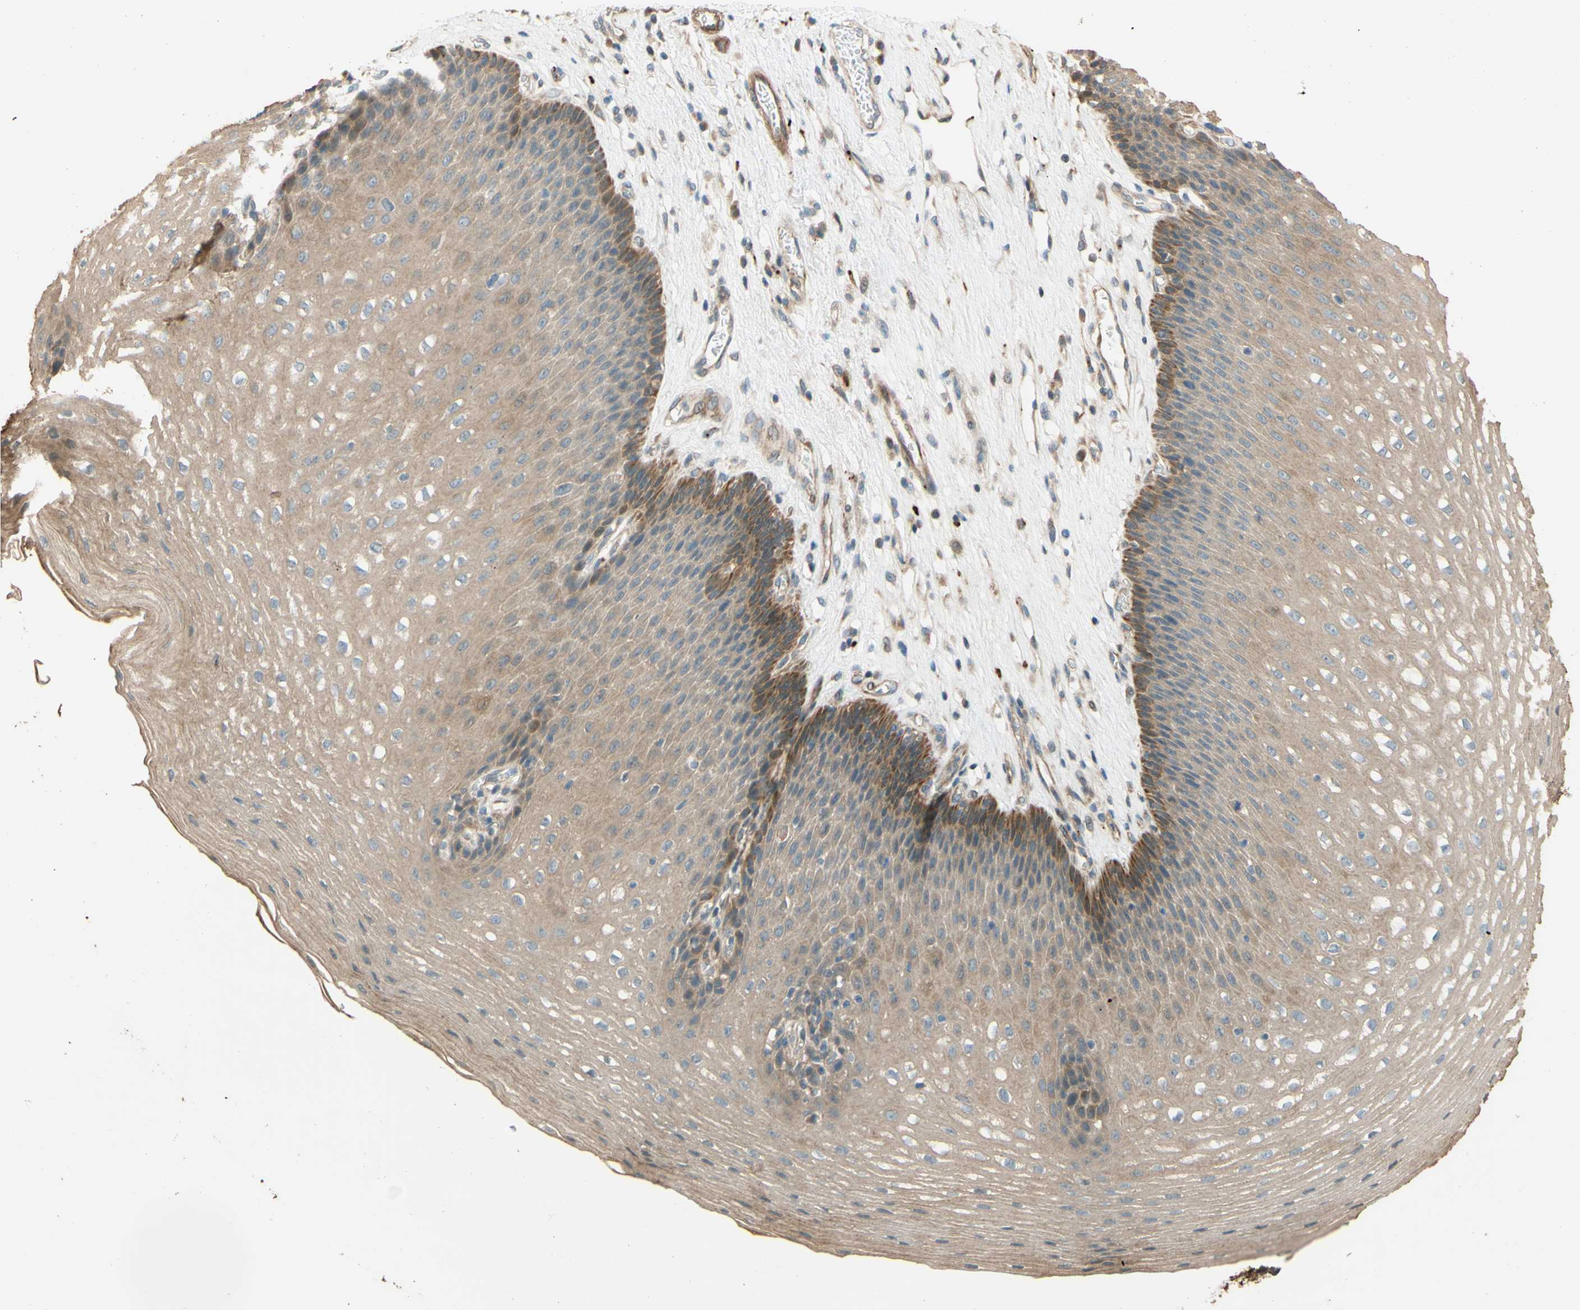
{"staining": {"intensity": "weak", "quantity": ">75%", "location": "cytoplasmic/membranous"}, "tissue": "esophagus", "cell_type": "Squamous epithelial cells", "image_type": "normal", "snomed": [{"axis": "morphology", "description": "Normal tissue, NOS"}, {"axis": "topography", "description": "Esophagus"}], "caption": "Immunohistochemistry of unremarkable human esophagus displays low levels of weak cytoplasmic/membranous positivity in approximately >75% of squamous epithelial cells. (DAB IHC with brightfield microscopy, high magnification).", "gene": "RNF19A", "patient": {"sex": "male", "age": 48}}